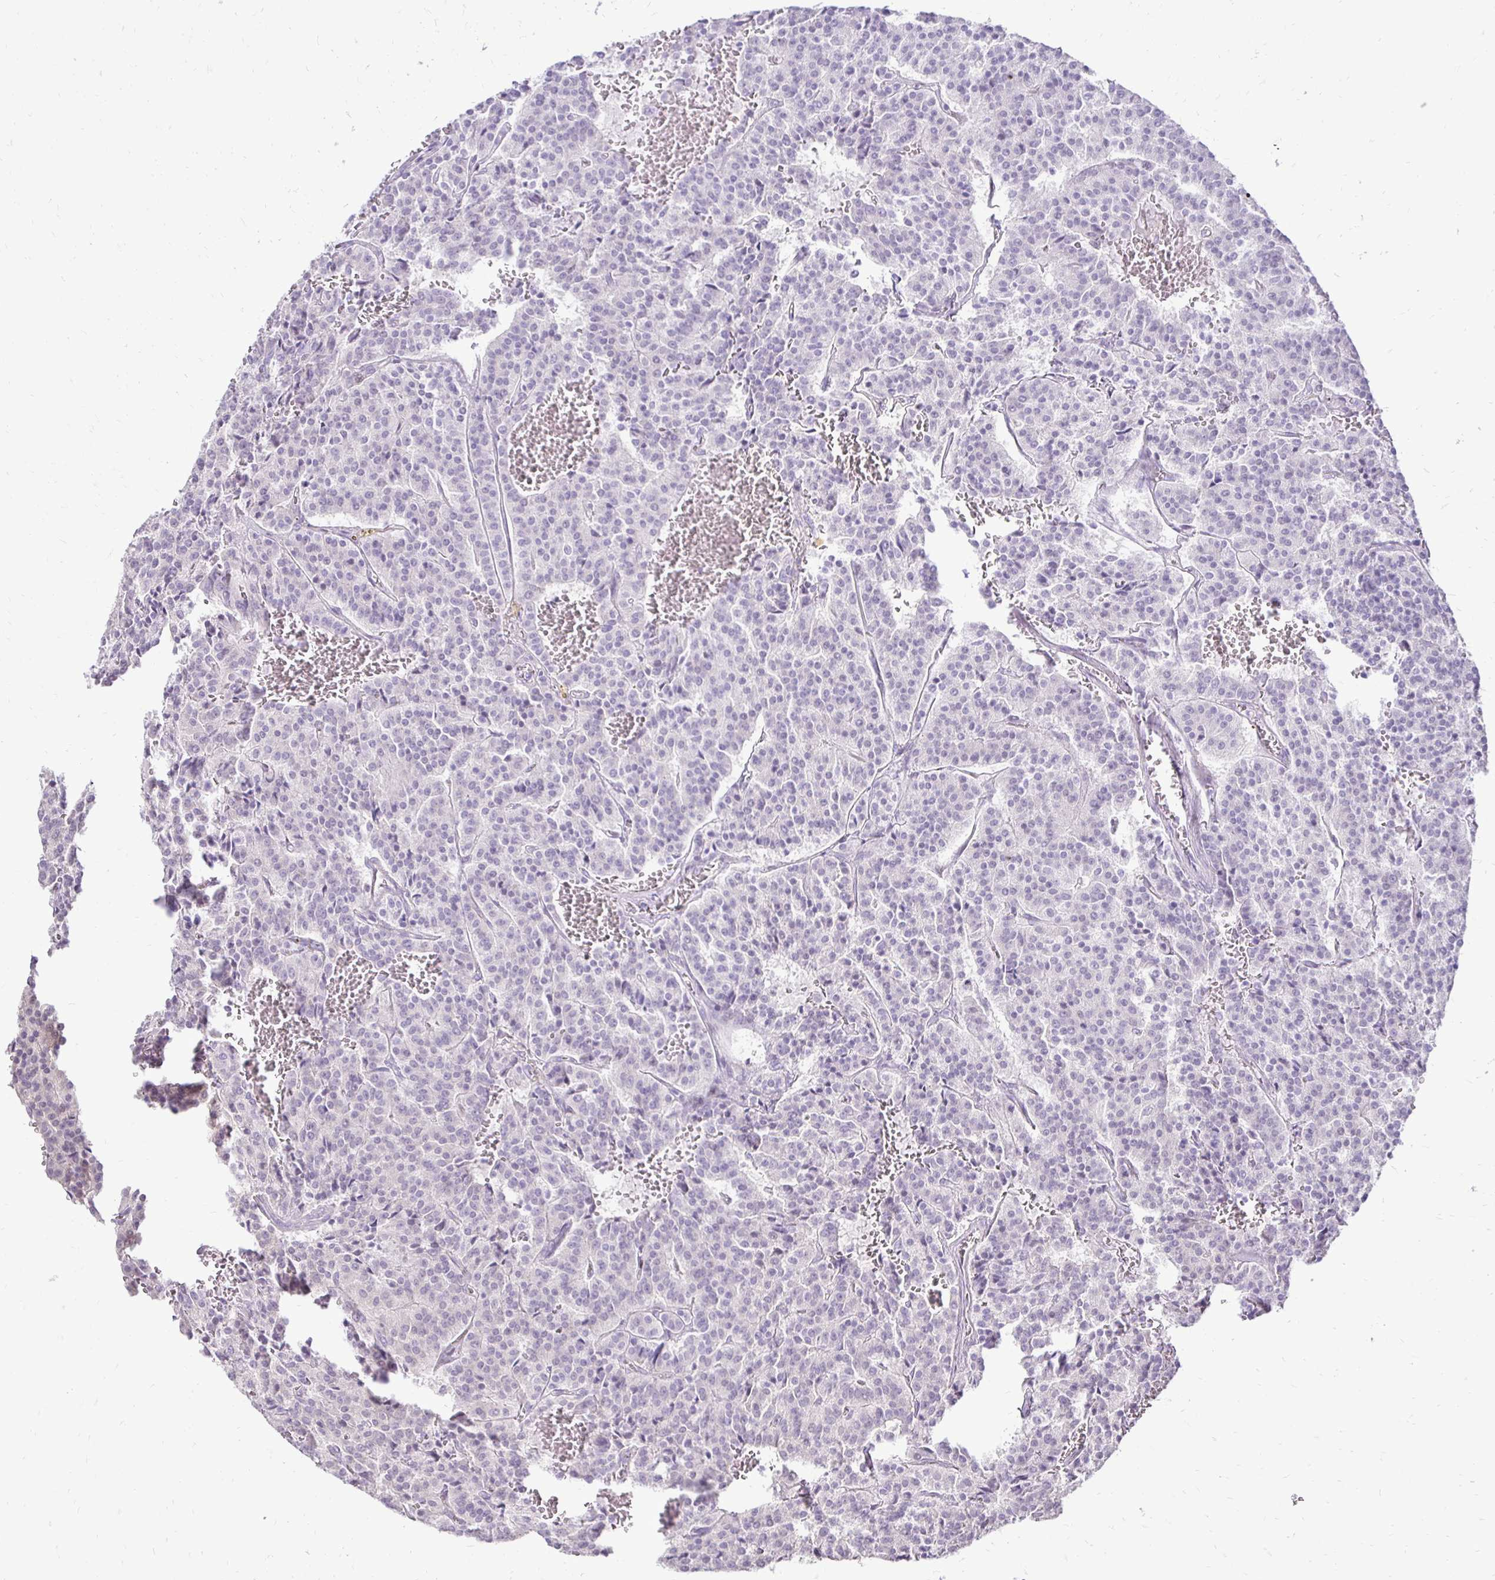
{"staining": {"intensity": "negative", "quantity": "none", "location": "none"}, "tissue": "carcinoid", "cell_type": "Tumor cells", "image_type": "cancer", "snomed": [{"axis": "morphology", "description": "Carcinoid, malignant, NOS"}, {"axis": "topography", "description": "Lung"}], "caption": "An IHC photomicrograph of carcinoid is shown. There is no staining in tumor cells of carcinoid.", "gene": "GAS2", "patient": {"sex": "male", "age": 70}}